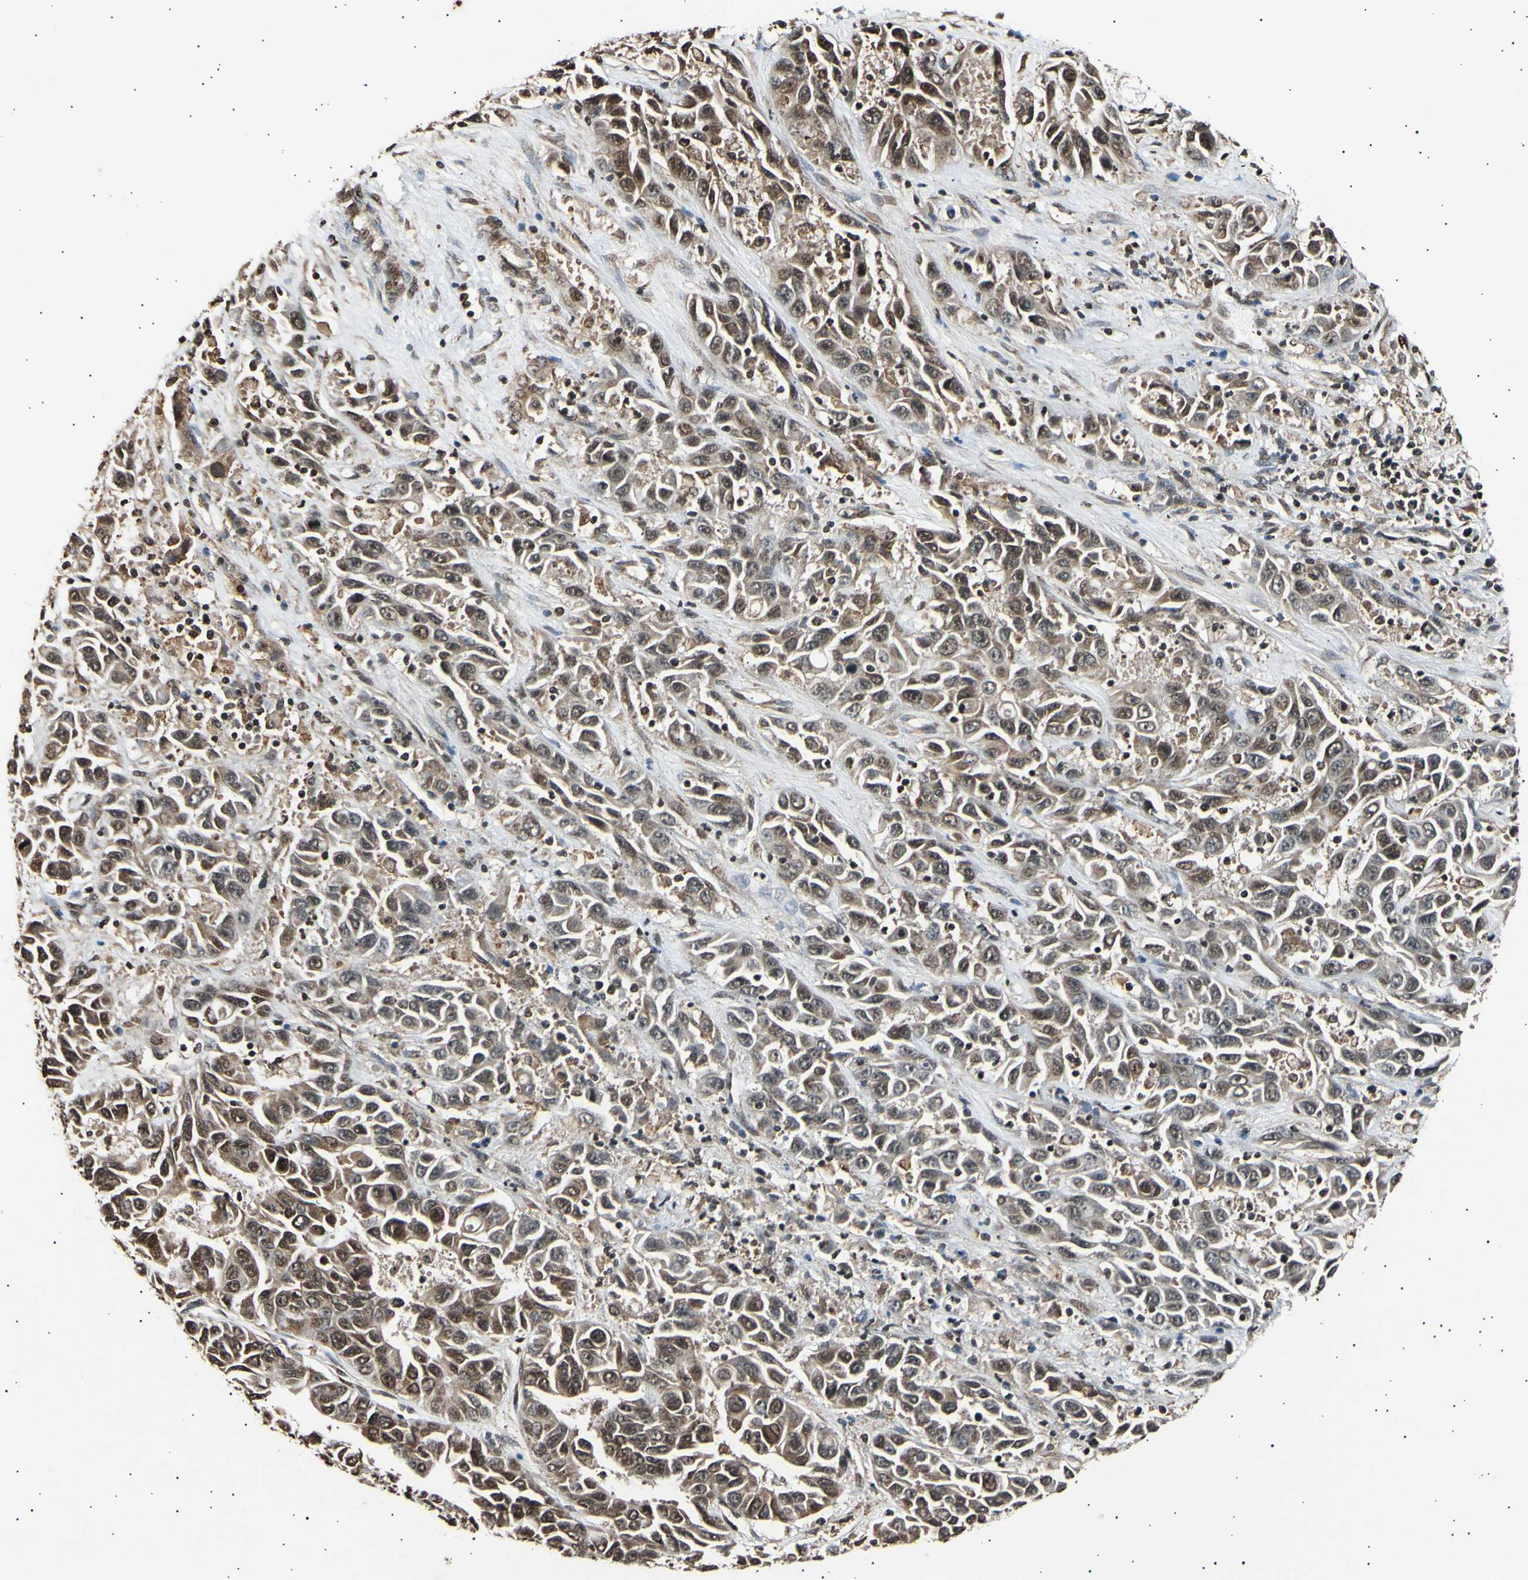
{"staining": {"intensity": "moderate", "quantity": ">75%", "location": "cytoplasmic/membranous,nuclear"}, "tissue": "liver cancer", "cell_type": "Tumor cells", "image_type": "cancer", "snomed": [{"axis": "morphology", "description": "Cholangiocarcinoma"}, {"axis": "topography", "description": "Liver"}], "caption": "Immunohistochemistry (IHC) image of liver cancer (cholangiocarcinoma) stained for a protein (brown), which exhibits medium levels of moderate cytoplasmic/membranous and nuclear expression in approximately >75% of tumor cells.", "gene": "ANAPC7", "patient": {"sex": "female", "age": 52}}